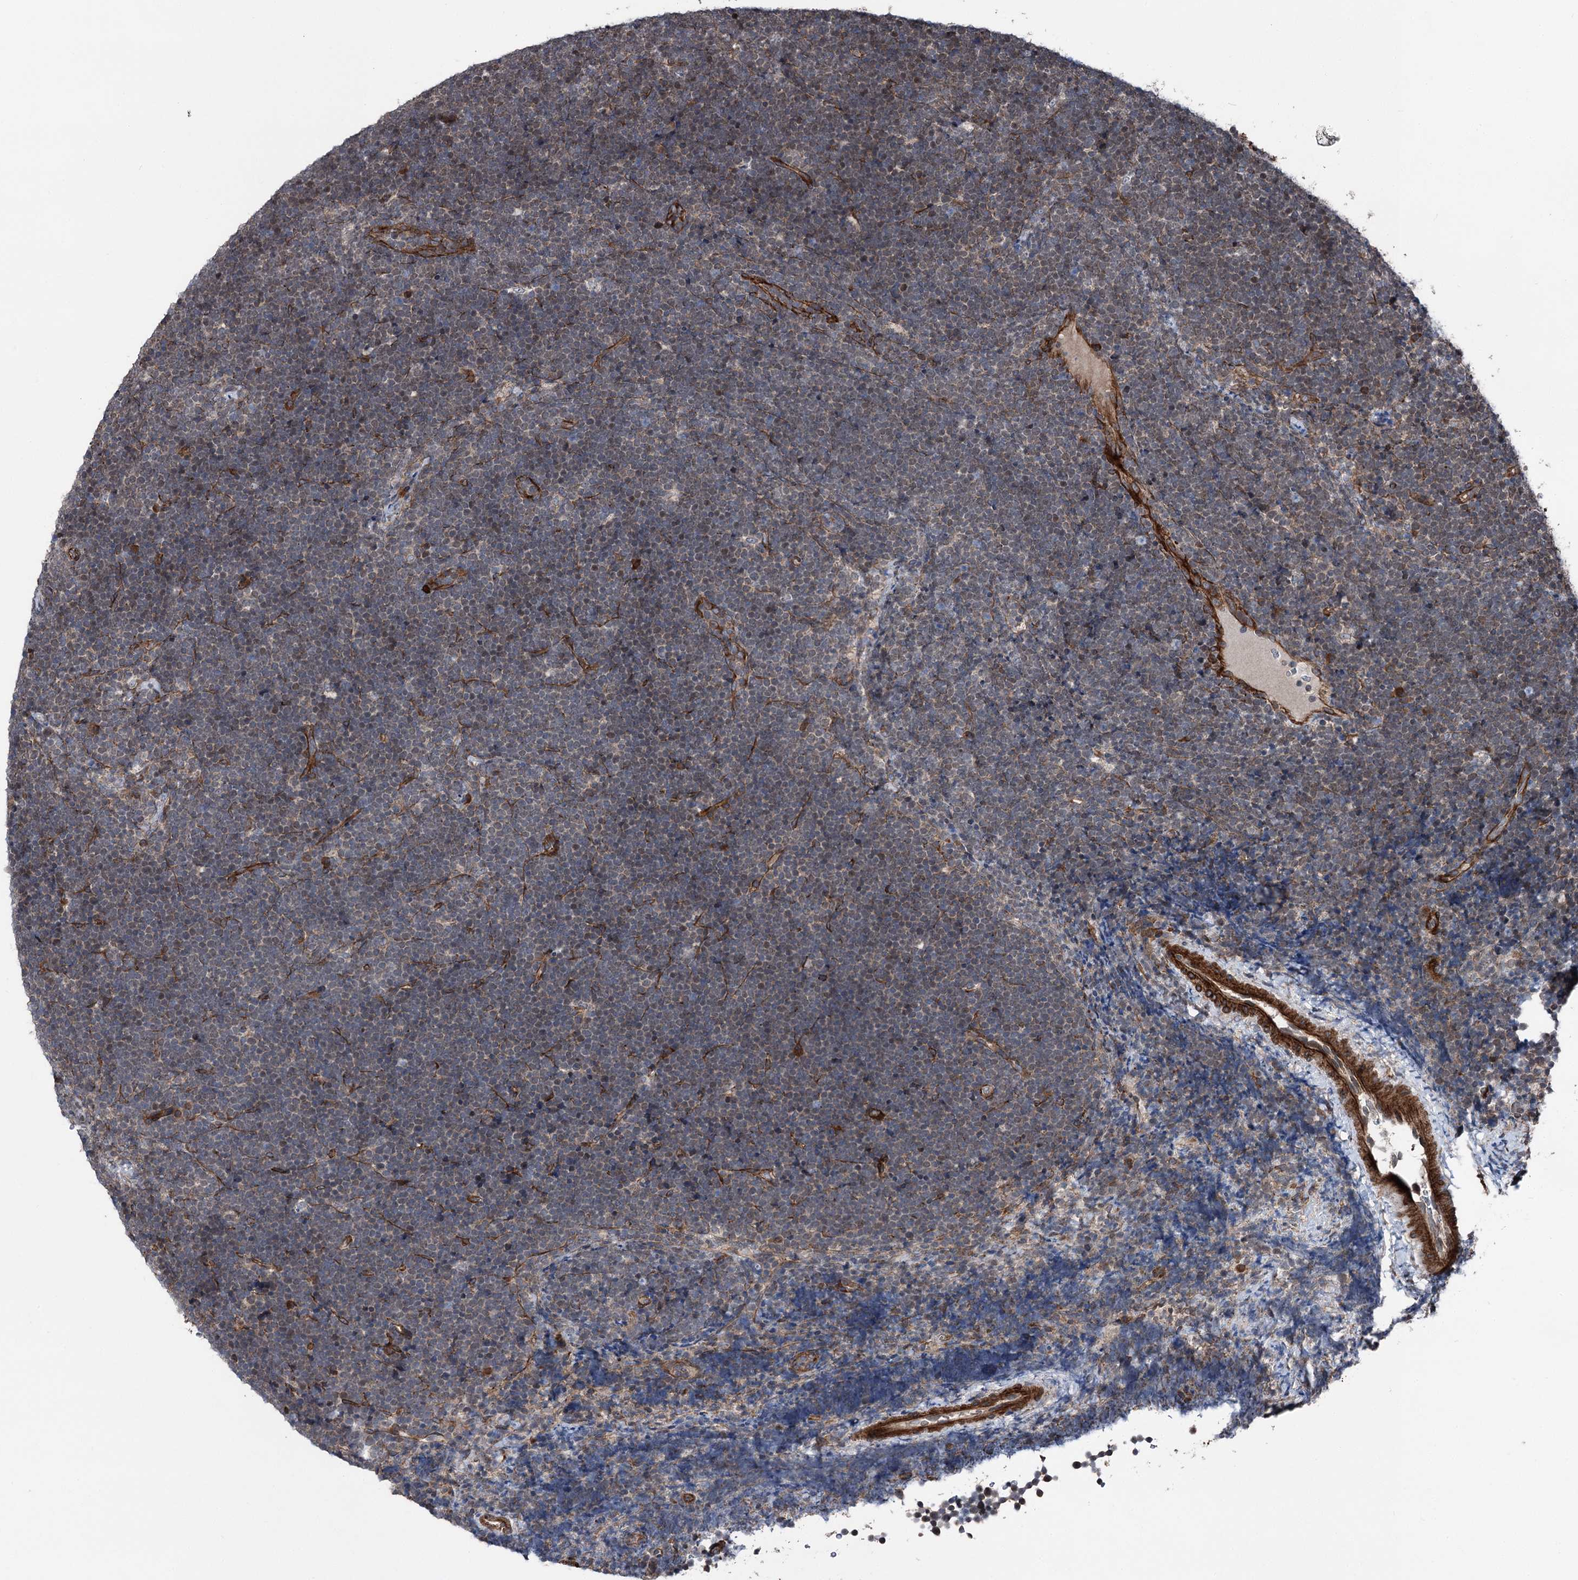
{"staining": {"intensity": "negative", "quantity": "none", "location": "none"}, "tissue": "lymphoma", "cell_type": "Tumor cells", "image_type": "cancer", "snomed": [{"axis": "morphology", "description": "Malignant lymphoma, non-Hodgkin's type, High grade"}, {"axis": "topography", "description": "Lymph node"}], "caption": "The photomicrograph shows no staining of tumor cells in malignant lymphoma, non-Hodgkin's type (high-grade).", "gene": "ITFG2", "patient": {"sex": "male", "age": 13}}